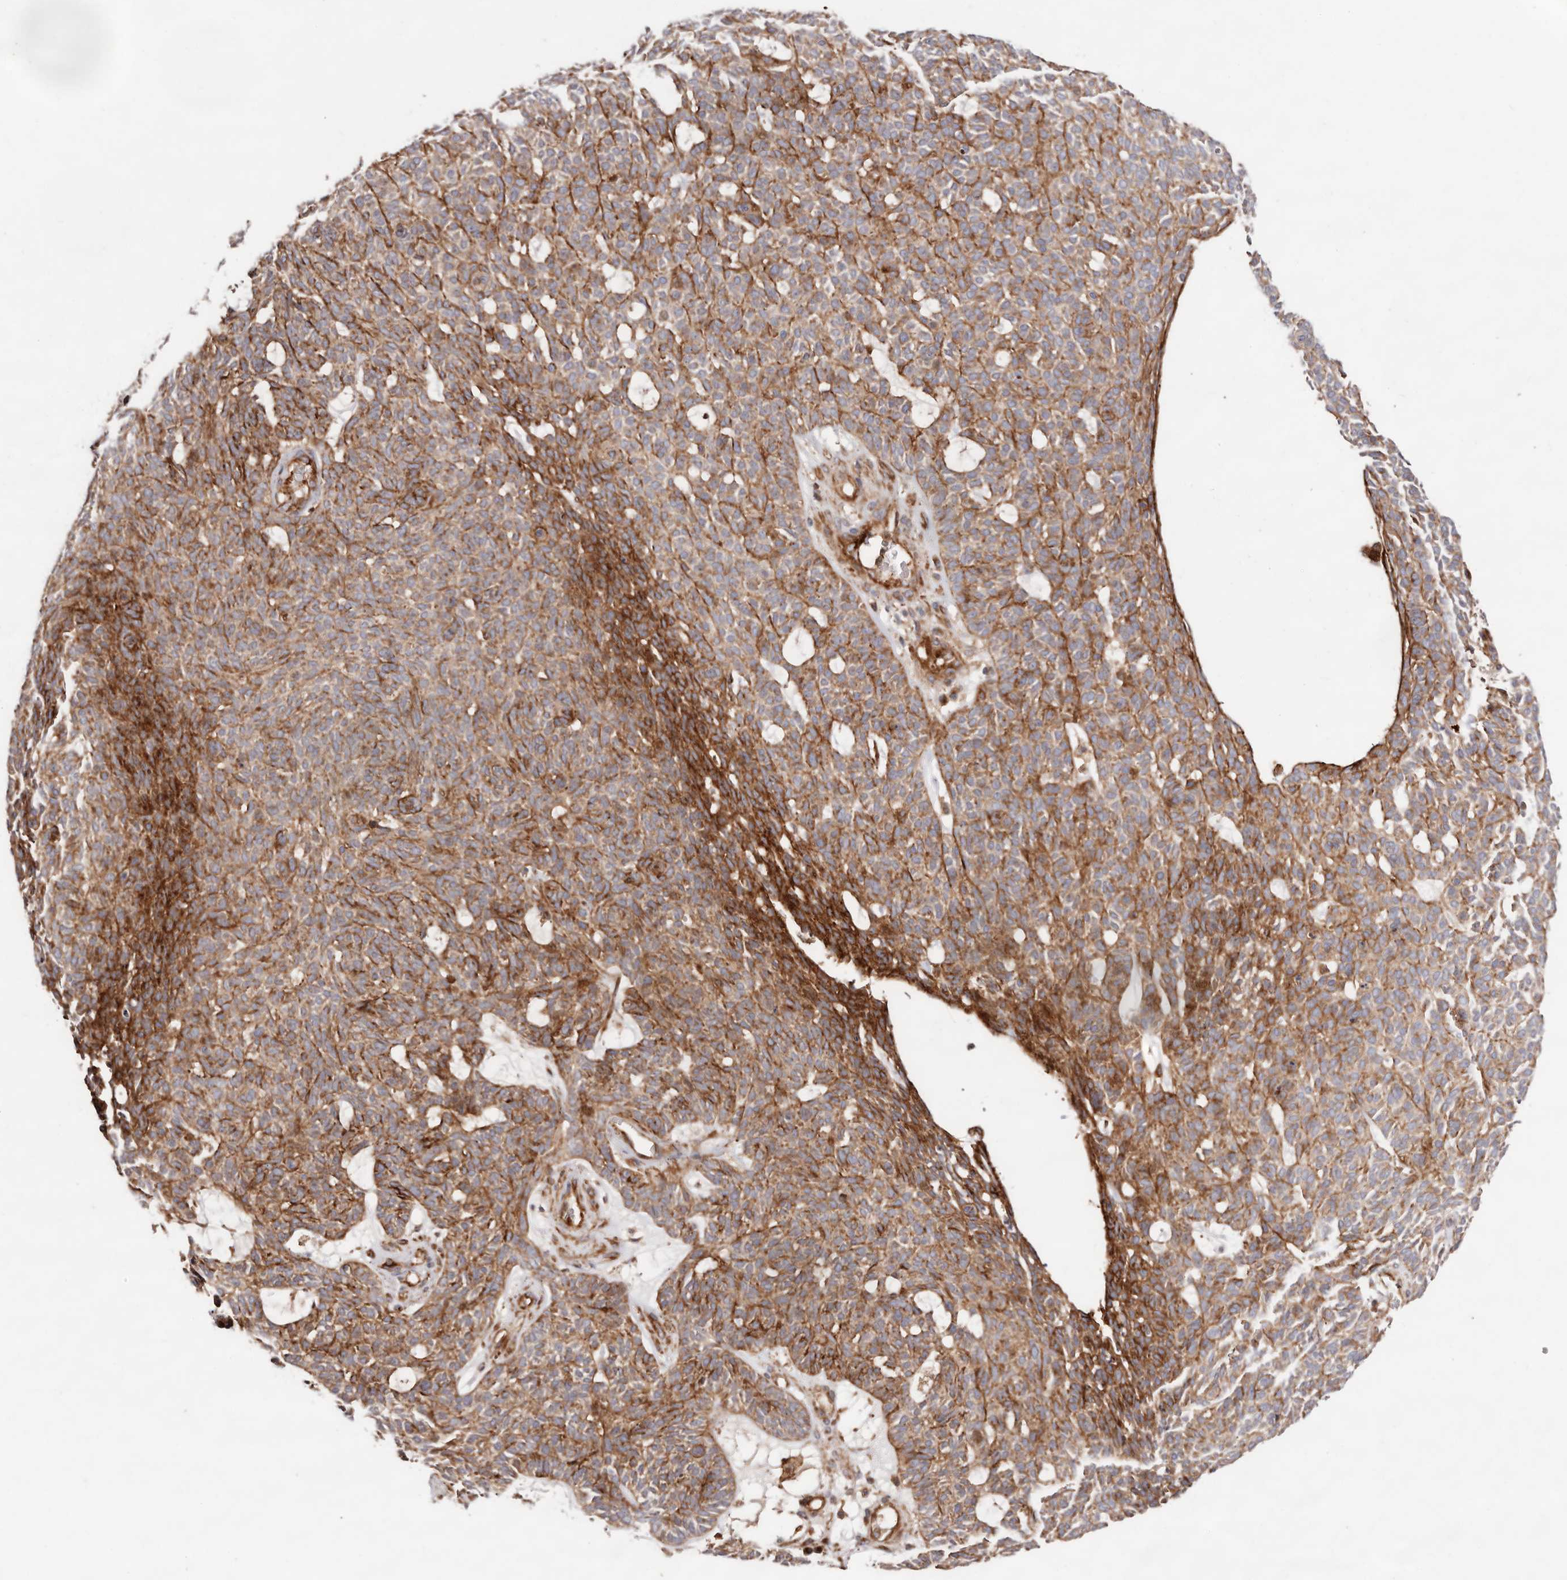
{"staining": {"intensity": "moderate", "quantity": ">75%", "location": "cytoplasmic/membranous"}, "tissue": "skin cancer", "cell_type": "Tumor cells", "image_type": "cancer", "snomed": [{"axis": "morphology", "description": "Squamous cell carcinoma, NOS"}, {"axis": "topography", "description": "Skin"}], "caption": "Human skin cancer (squamous cell carcinoma) stained with a brown dye exhibits moderate cytoplasmic/membranous positive positivity in approximately >75% of tumor cells.", "gene": "PTPN22", "patient": {"sex": "female", "age": 90}}